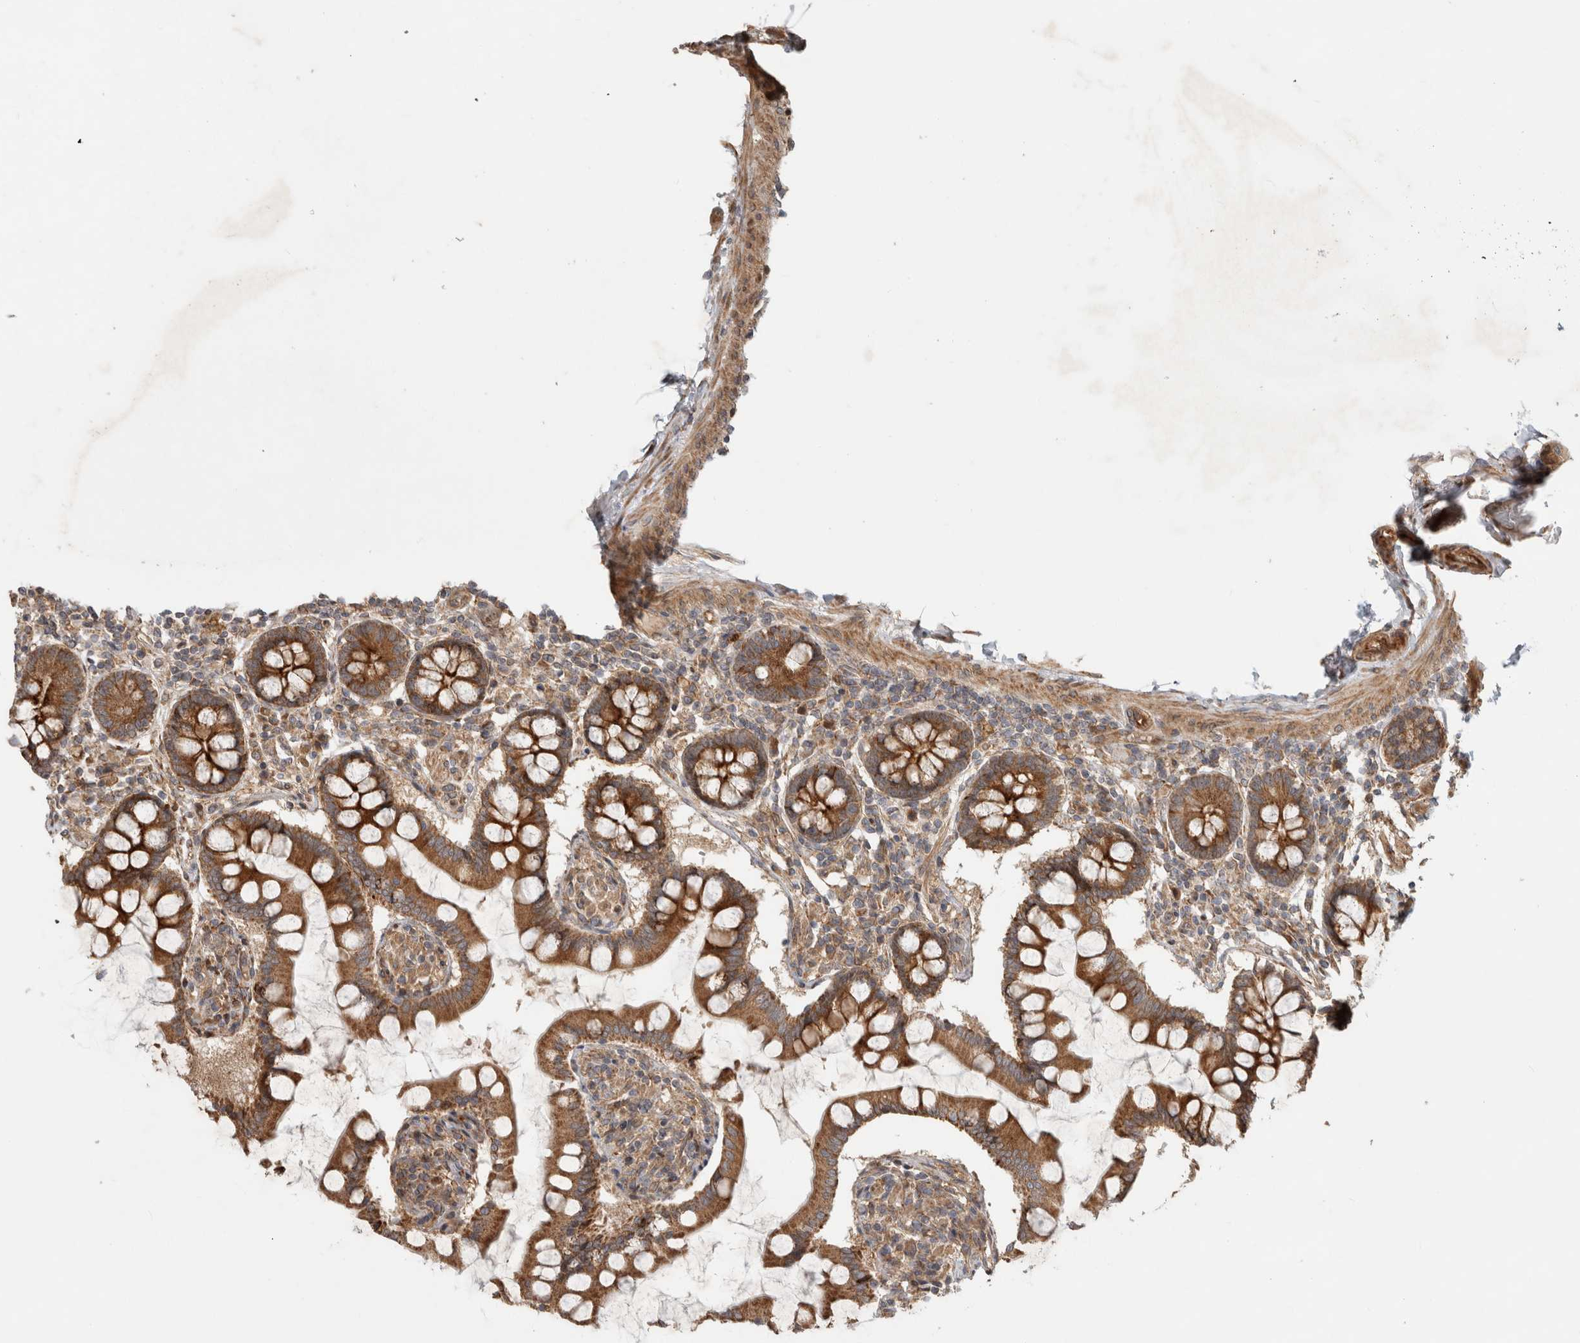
{"staining": {"intensity": "strong", "quantity": ">75%", "location": "cytoplasmic/membranous"}, "tissue": "small intestine", "cell_type": "Glandular cells", "image_type": "normal", "snomed": [{"axis": "morphology", "description": "Normal tissue, NOS"}, {"axis": "topography", "description": "Small intestine"}], "caption": "Small intestine stained for a protein reveals strong cytoplasmic/membranous positivity in glandular cells. The protein is shown in brown color, while the nuclei are stained blue.", "gene": "TUBD1", "patient": {"sex": "male", "age": 41}}